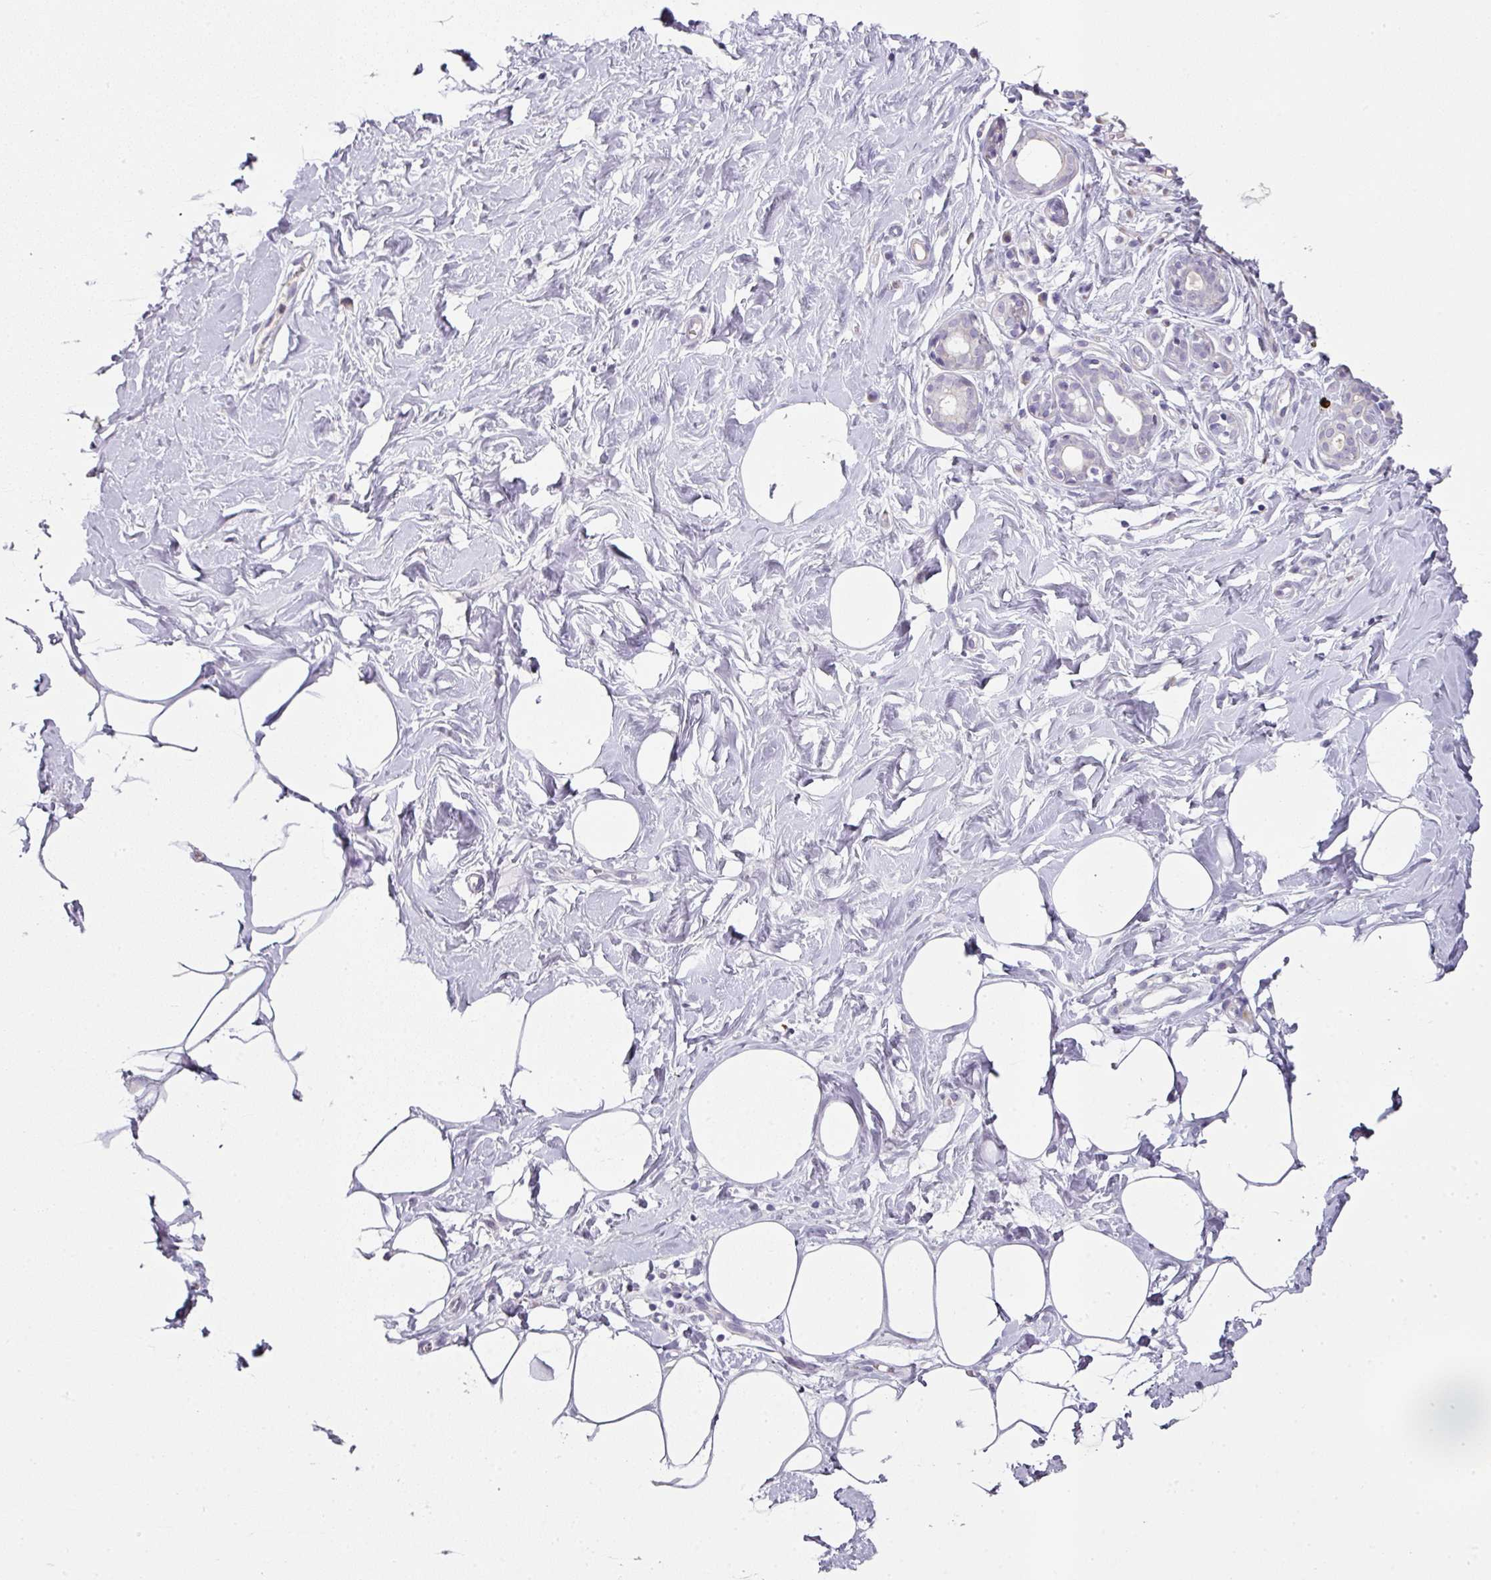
{"staining": {"intensity": "negative", "quantity": "none", "location": "none"}, "tissue": "breast", "cell_type": "Adipocytes", "image_type": "normal", "snomed": [{"axis": "morphology", "description": "Normal tissue, NOS"}, {"axis": "topography", "description": "Breast"}], "caption": "Immunohistochemistry (IHC) micrograph of unremarkable breast: human breast stained with DAB (3,3'-diaminobenzidine) shows no significant protein expression in adipocytes. The staining was performed using DAB (3,3'-diaminobenzidine) to visualize the protein expression in brown, while the nuclei were stained in blue with hematoxylin (Magnification: 20x).", "gene": "FHAD1", "patient": {"sex": "female", "age": 27}}